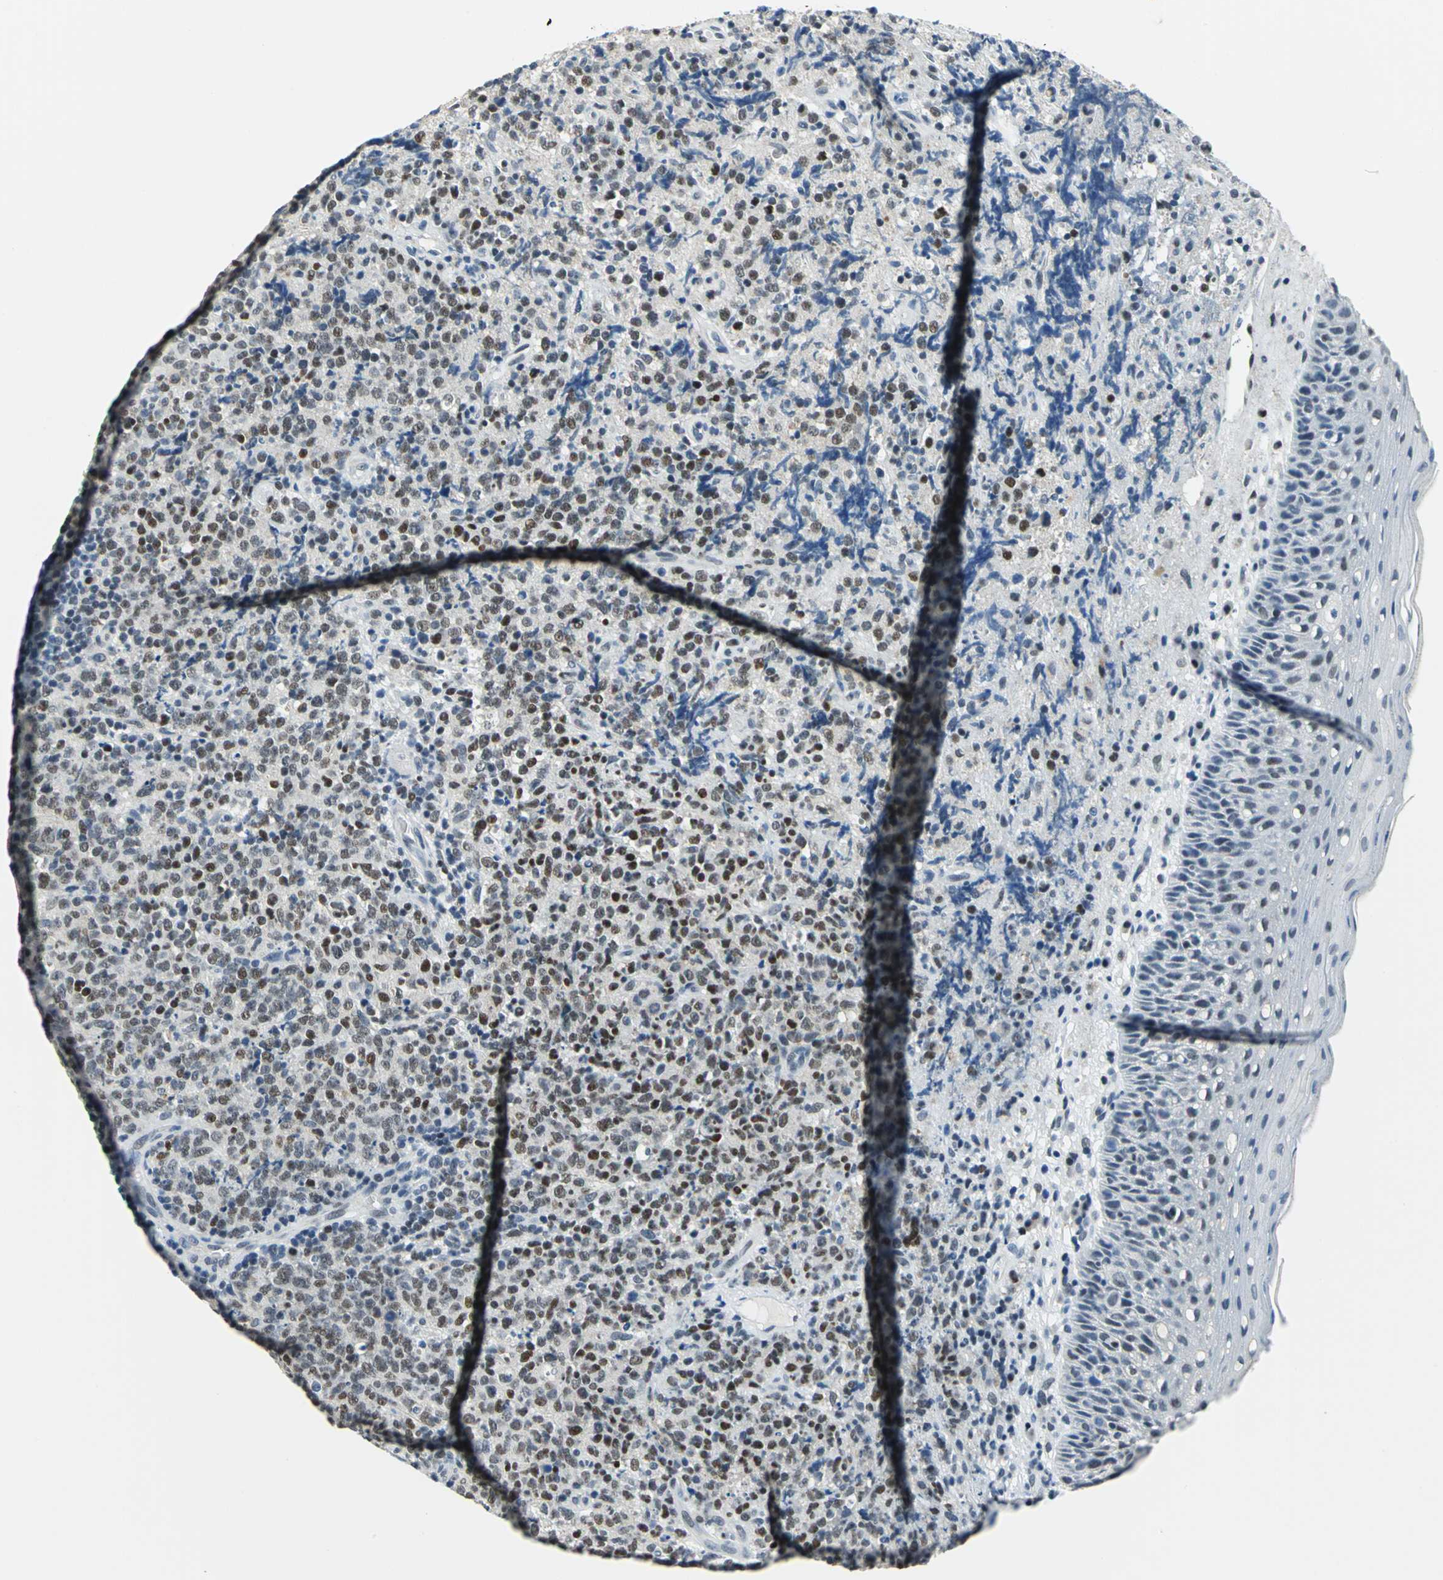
{"staining": {"intensity": "moderate", "quantity": ">75%", "location": "nuclear"}, "tissue": "lymphoma", "cell_type": "Tumor cells", "image_type": "cancer", "snomed": [{"axis": "morphology", "description": "Malignant lymphoma, non-Hodgkin's type, High grade"}, {"axis": "topography", "description": "Tonsil"}], "caption": "Approximately >75% of tumor cells in high-grade malignant lymphoma, non-Hodgkin's type exhibit moderate nuclear protein staining as visualized by brown immunohistochemical staining.", "gene": "RAD17", "patient": {"sex": "female", "age": 36}}